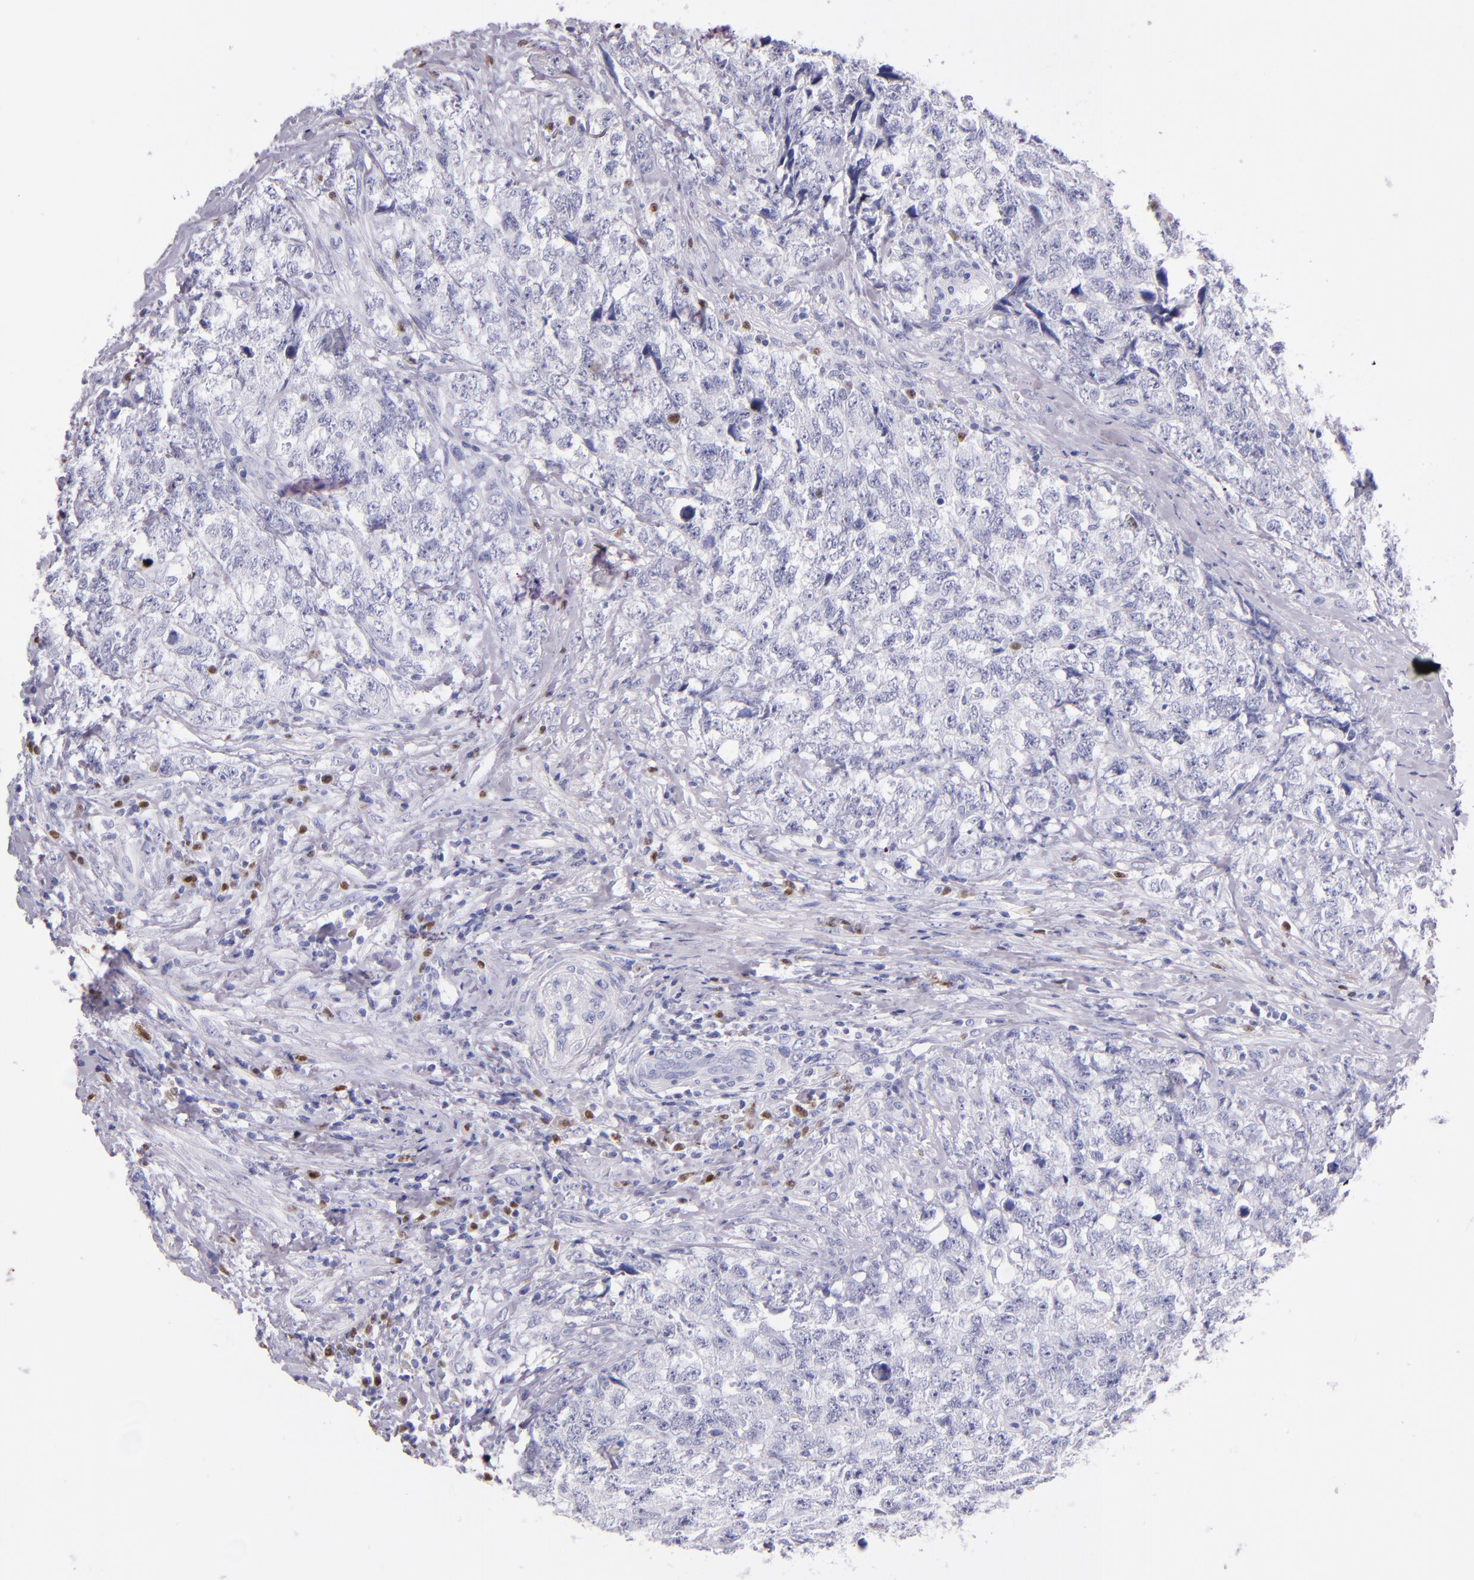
{"staining": {"intensity": "negative", "quantity": "none", "location": "none"}, "tissue": "testis cancer", "cell_type": "Tumor cells", "image_type": "cancer", "snomed": [{"axis": "morphology", "description": "Carcinoma, Embryonal, NOS"}, {"axis": "topography", "description": "Testis"}], "caption": "IHC photomicrograph of human testis embryonal carcinoma stained for a protein (brown), which exhibits no expression in tumor cells.", "gene": "IRF4", "patient": {"sex": "male", "age": 31}}